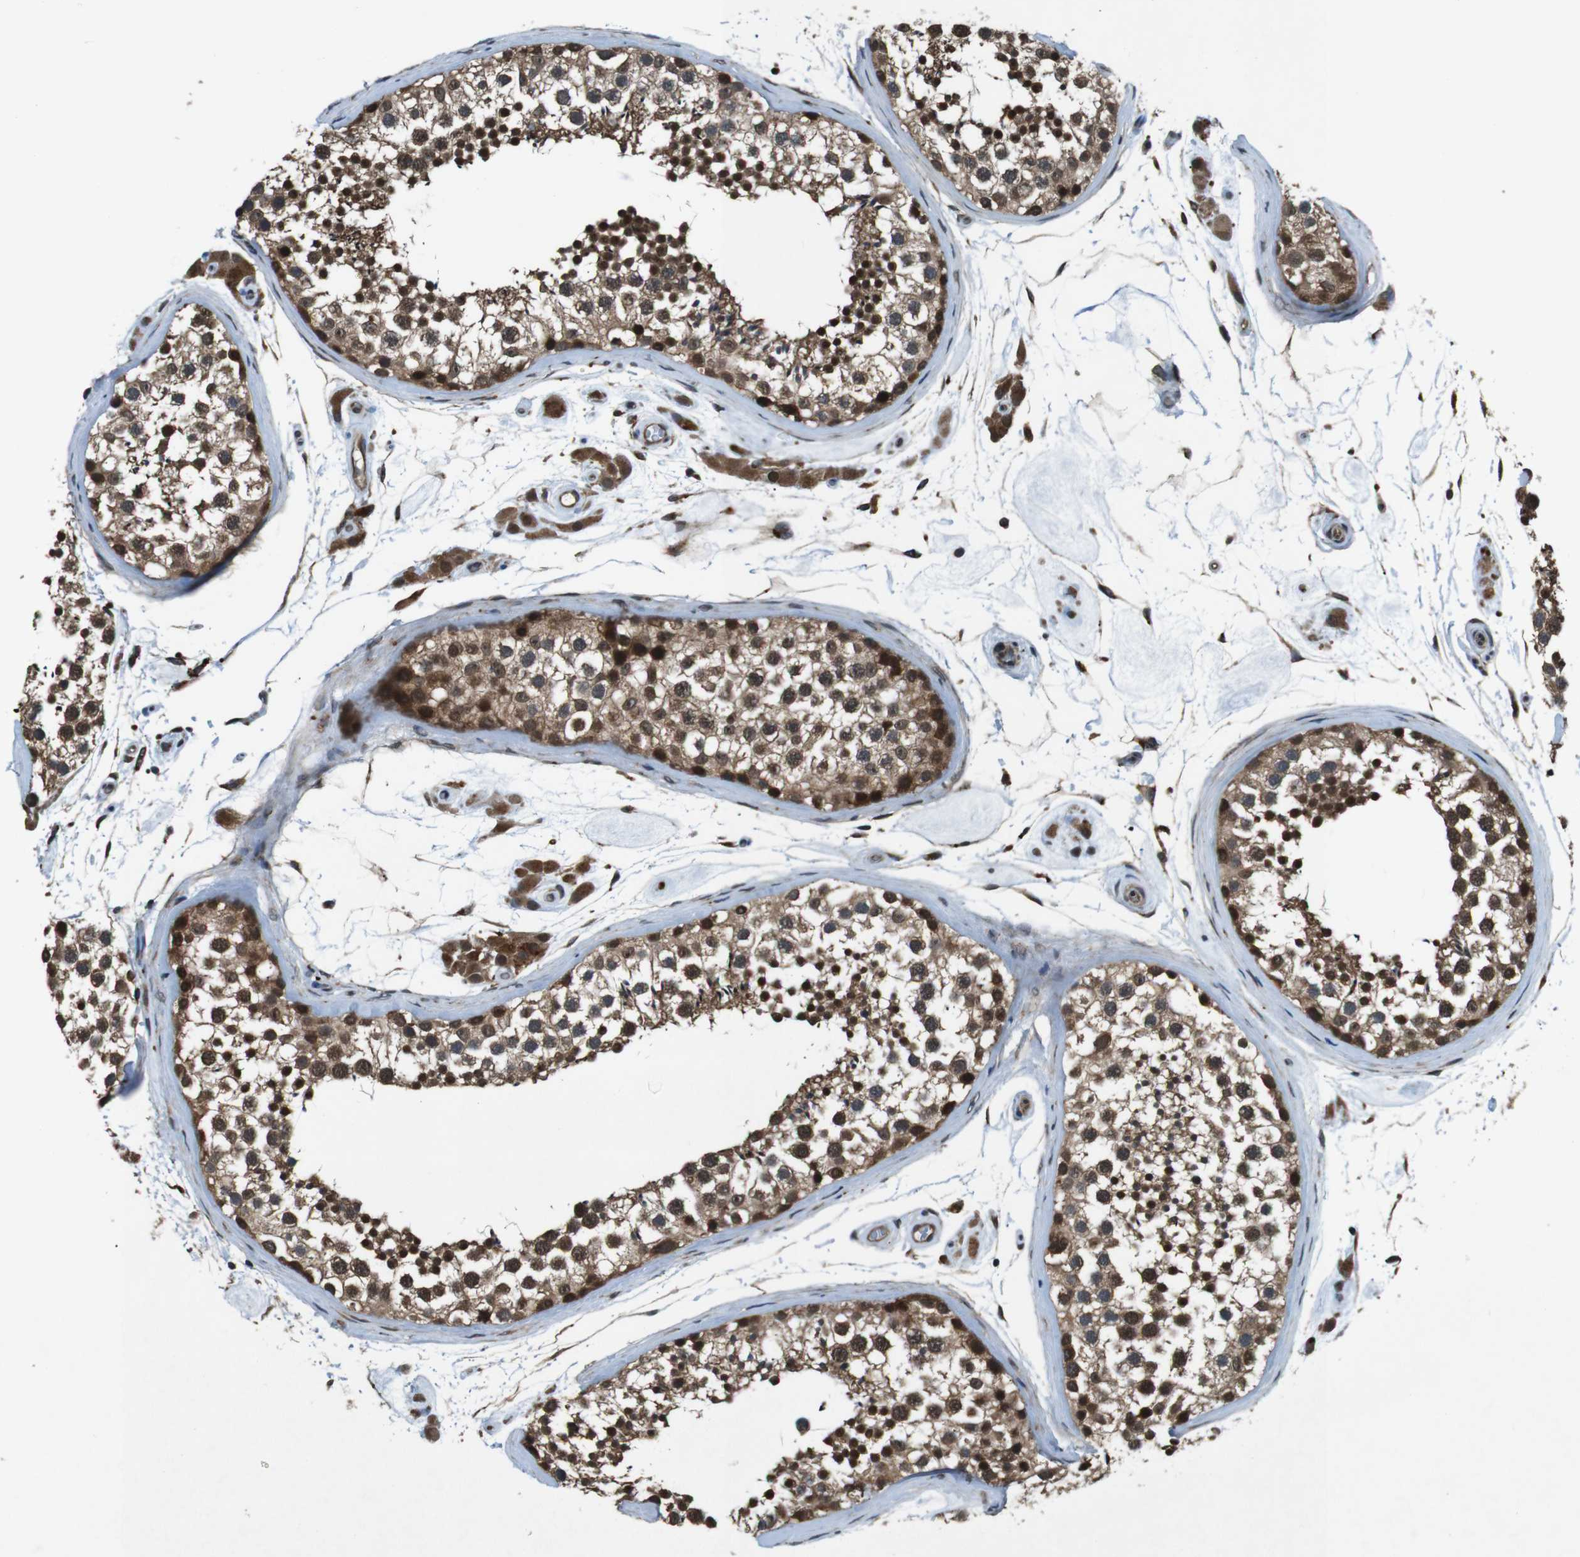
{"staining": {"intensity": "strong", "quantity": ">75%", "location": "cytoplasmic/membranous,nuclear"}, "tissue": "testis", "cell_type": "Cells in seminiferous ducts", "image_type": "normal", "snomed": [{"axis": "morphology", "description": "Normal tissue, NOS"}, {"axis": "topography", "description": "Testis"}], "caption": "Immunohistochemistry of benign testis reveals high levels of strong cytoplasmic/membranous,nuclear staining in about >75% of cells in seminiferous ducts. (Stains: DAB in brown, nuclei in blue, Microscopy: brightfield microscopy at high magnification).", "gene": "SOCS1", "patient": {"sex": "male", "age": 46}}